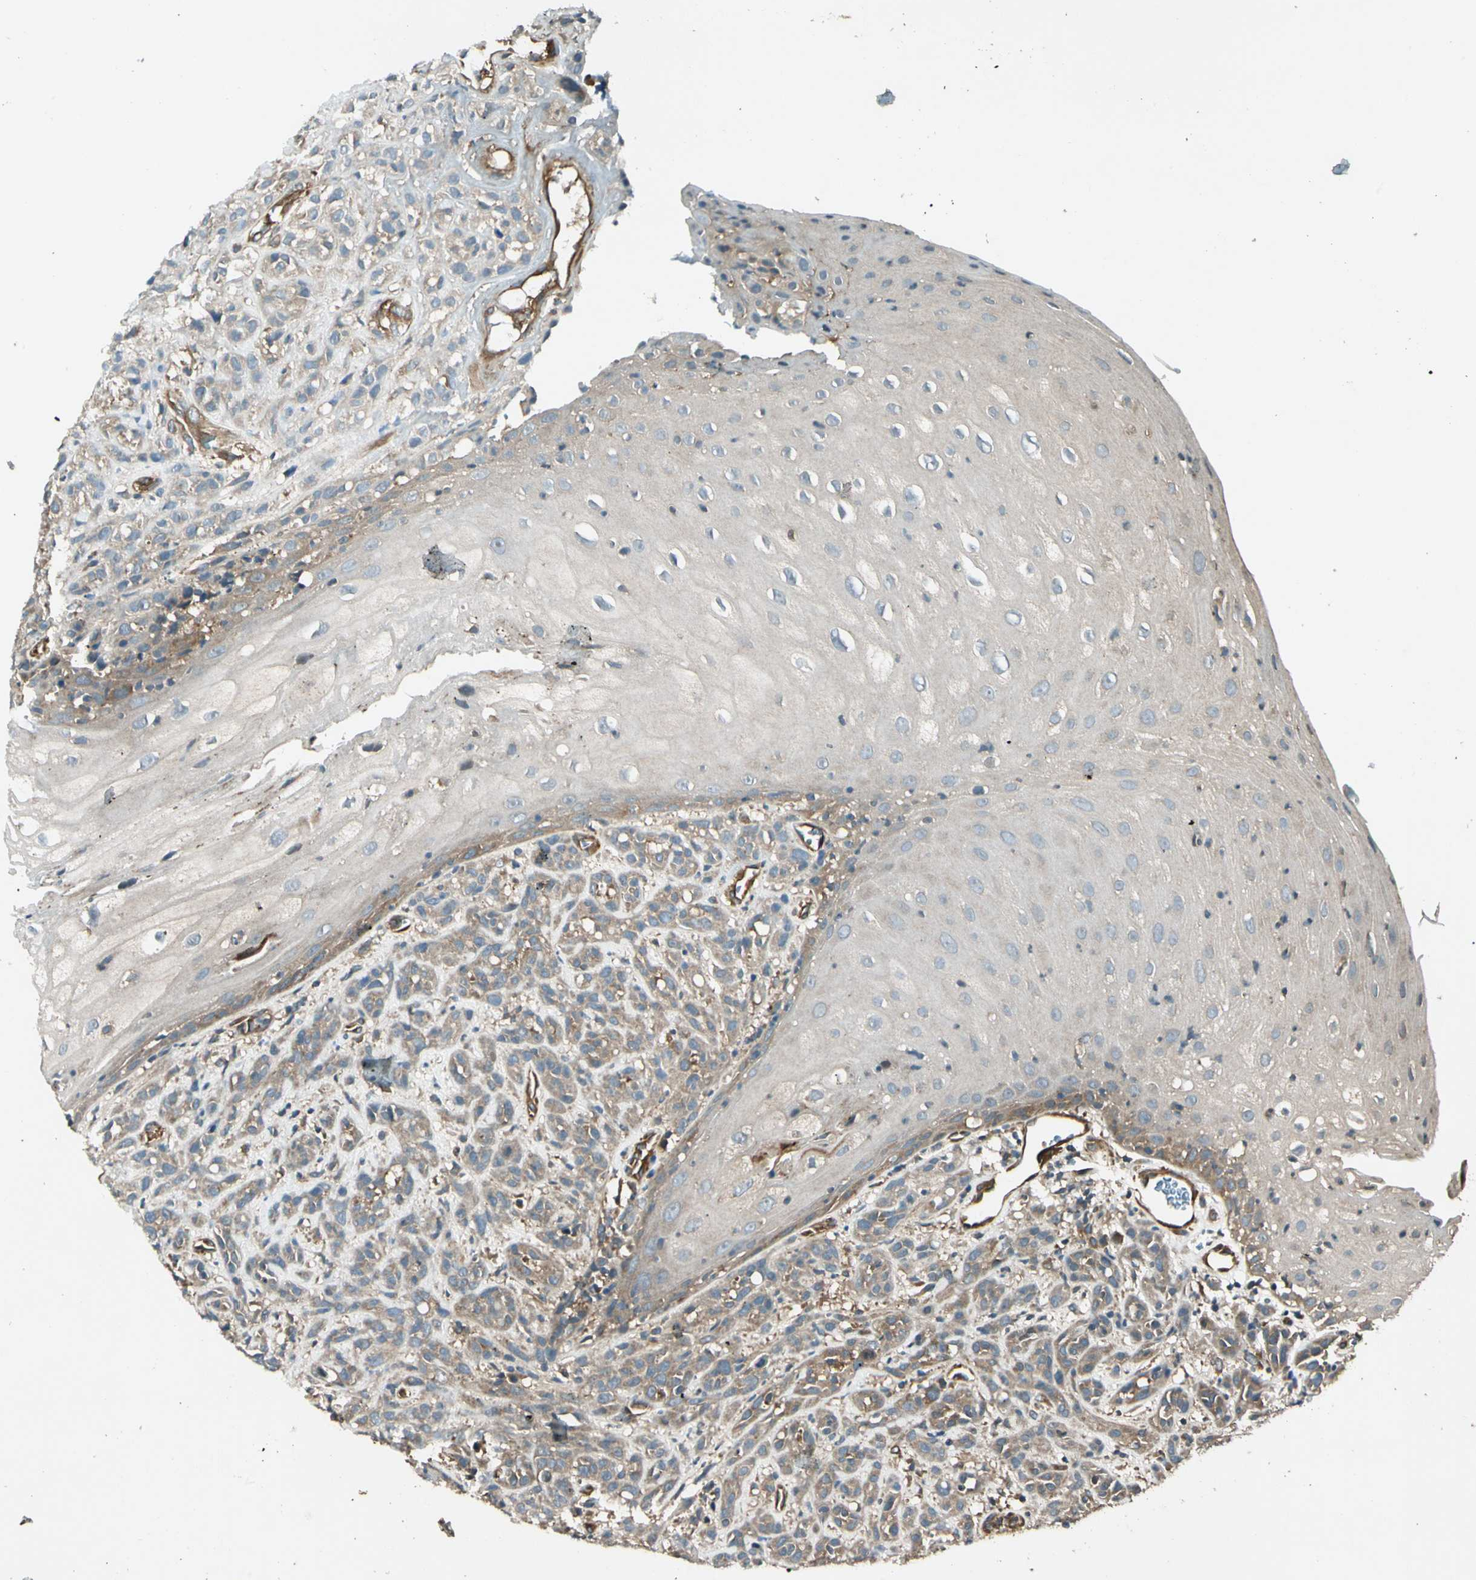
{"staining": {"intensity": "weak", "quantity": ">75%", "location": "cytoplasmic/membranous"}, "tissue": "head and neck cancer", "cell_type": "Tumor cells", "image_type": "cancer", "snomed": [{"axis": "morphology", "description": "Normal tissue, NOS"}, {"axis": "morphology", "description": "Squamous cell carcinoma, NOS"}, {"axis": "topography", "description": "Cartilage tissue"}, {"axis": "topography", "description": "Head-Neck"}], "caption": "Head and neck cancer (squamous cell carcinoma) stained for a protein (brown) demonstrates weak cytoplasmic/membranous positive expression in approximately >75% of tumor cells.", "gene": "ROCK2", "patient": {"sex": "male", "age": 62}}